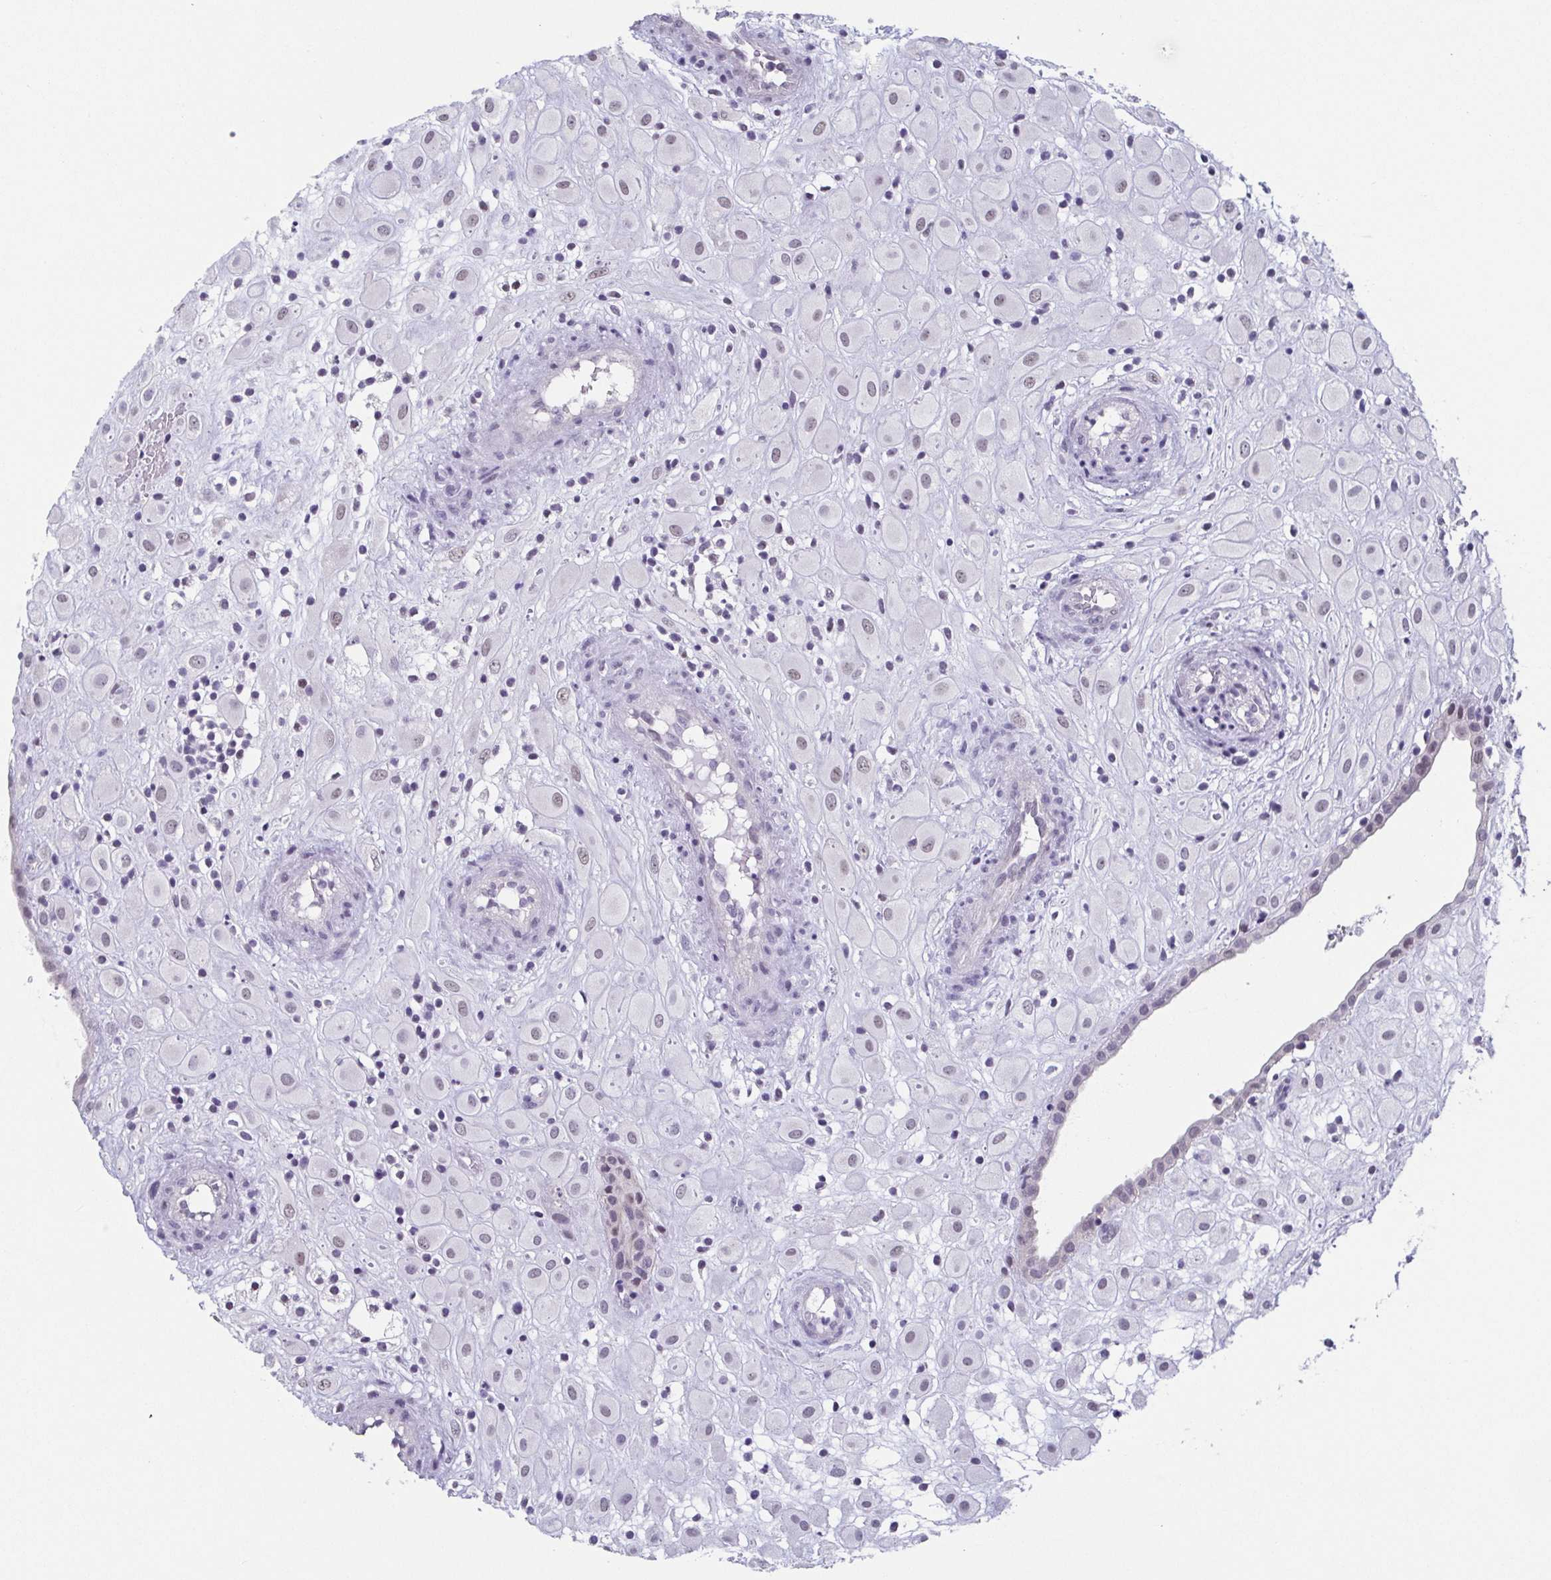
{"staining": {"intensity": "weak", "quantity": "<25%", "location": "nuclear"}, "tissue": "placenta", "cell_type": "Decidual cells", "image_type": "normal", "snomed": [{"axis": "morphology", "description": "Normal tissue, NOS"}, {"axis": "topography", "description": "Placenta"}], "caption": "Immunohistochemistry (IHC) of unremarkable human placenta reveals no positivity in decidual cells. (DAB (3,3'-diaminobenzidine) IHC with hematoxylin counter stain).", "gene": "TMEM92", "patient": {"sex": "female", "age": 24}}